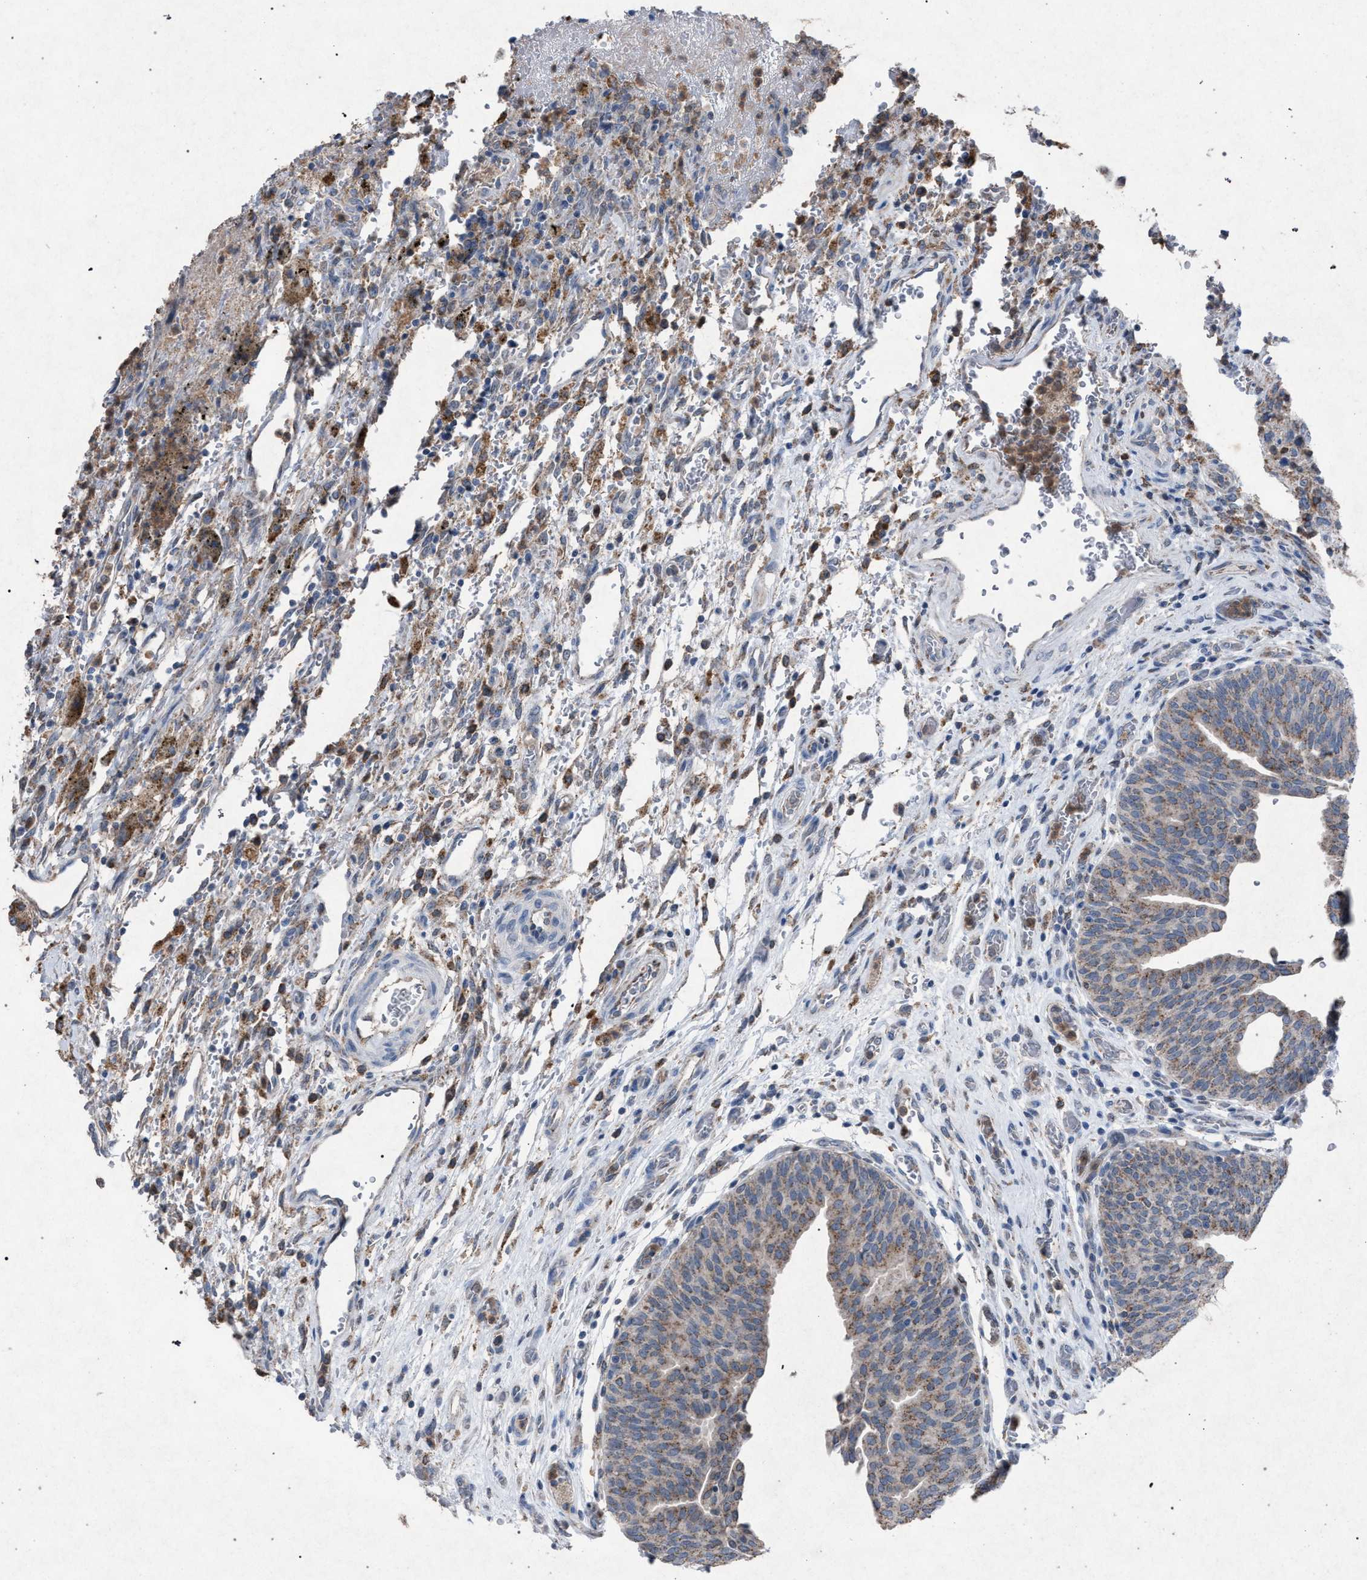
{"staining": {"intensity": "moderate", "quantity": ">75%", "location": "cytoplasmic/membranous"}, "tissue": "urothelial cancer", "cell_type": "Tumor cells", "image_type": "cancer", "snomed": [{"axis": "morphology", "description": "Urothelial carcinoma, Low grade"}, {"axis": "morphology", "description": "Urothelial carcinoma, High grade"}, {"axis": "topography", "description": "Urinary bladder"}], "caption": "This micrograph shows urothelial cancer stained with immunohistochemistry to label a protein in brown. The cytoplasmic/membranous of tumor cells show moderate positivity for the protein. Nuclei are counter-stained blue.", "gene": "HSD17B4", "patient": {"sex": "male", "age": 35}}